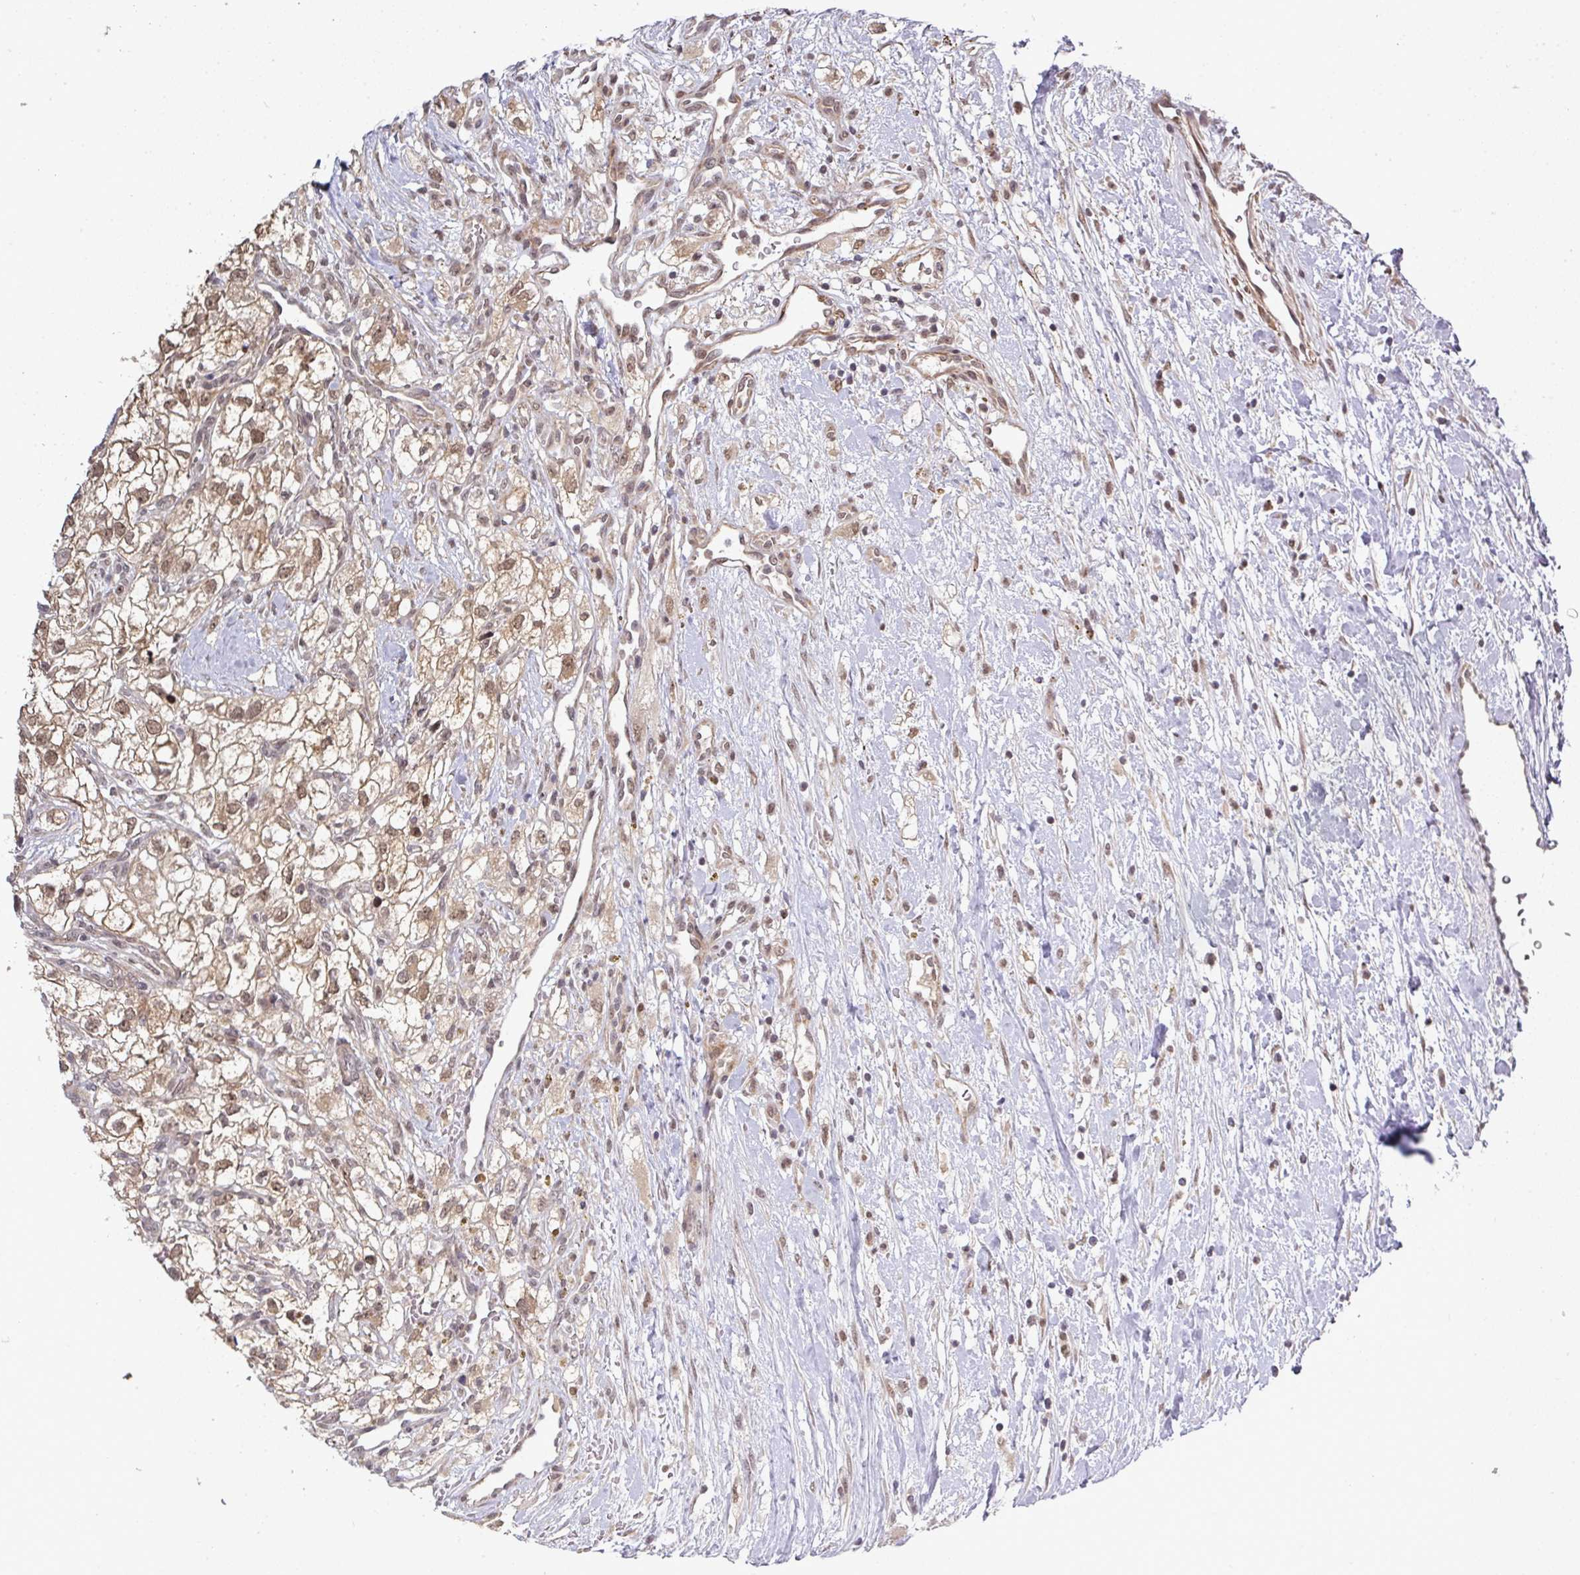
{"staining": {"intensity": "moderate", "quantity": ">75%", "location": "nuclear"}, "tissue": "renal cancer", "cell_type": "Tumor cells", "image_type": "cancer", "snomed": [{"axis": "morphology", "description": "Adenocarcinoma, NOS"}, {"axis": "topography", "description": "Kidney"}], "caption": "Immunohistochemical staining of human adenocarcinoma (renal) displays medium levels of moderate nuclear protein expression in approximately >75% of tumor cells. (Brightfield microscopy of DAB IHC at high magnification).", "gene": "GTF2H3", "patient": {"sex": "male", "age": 59}}